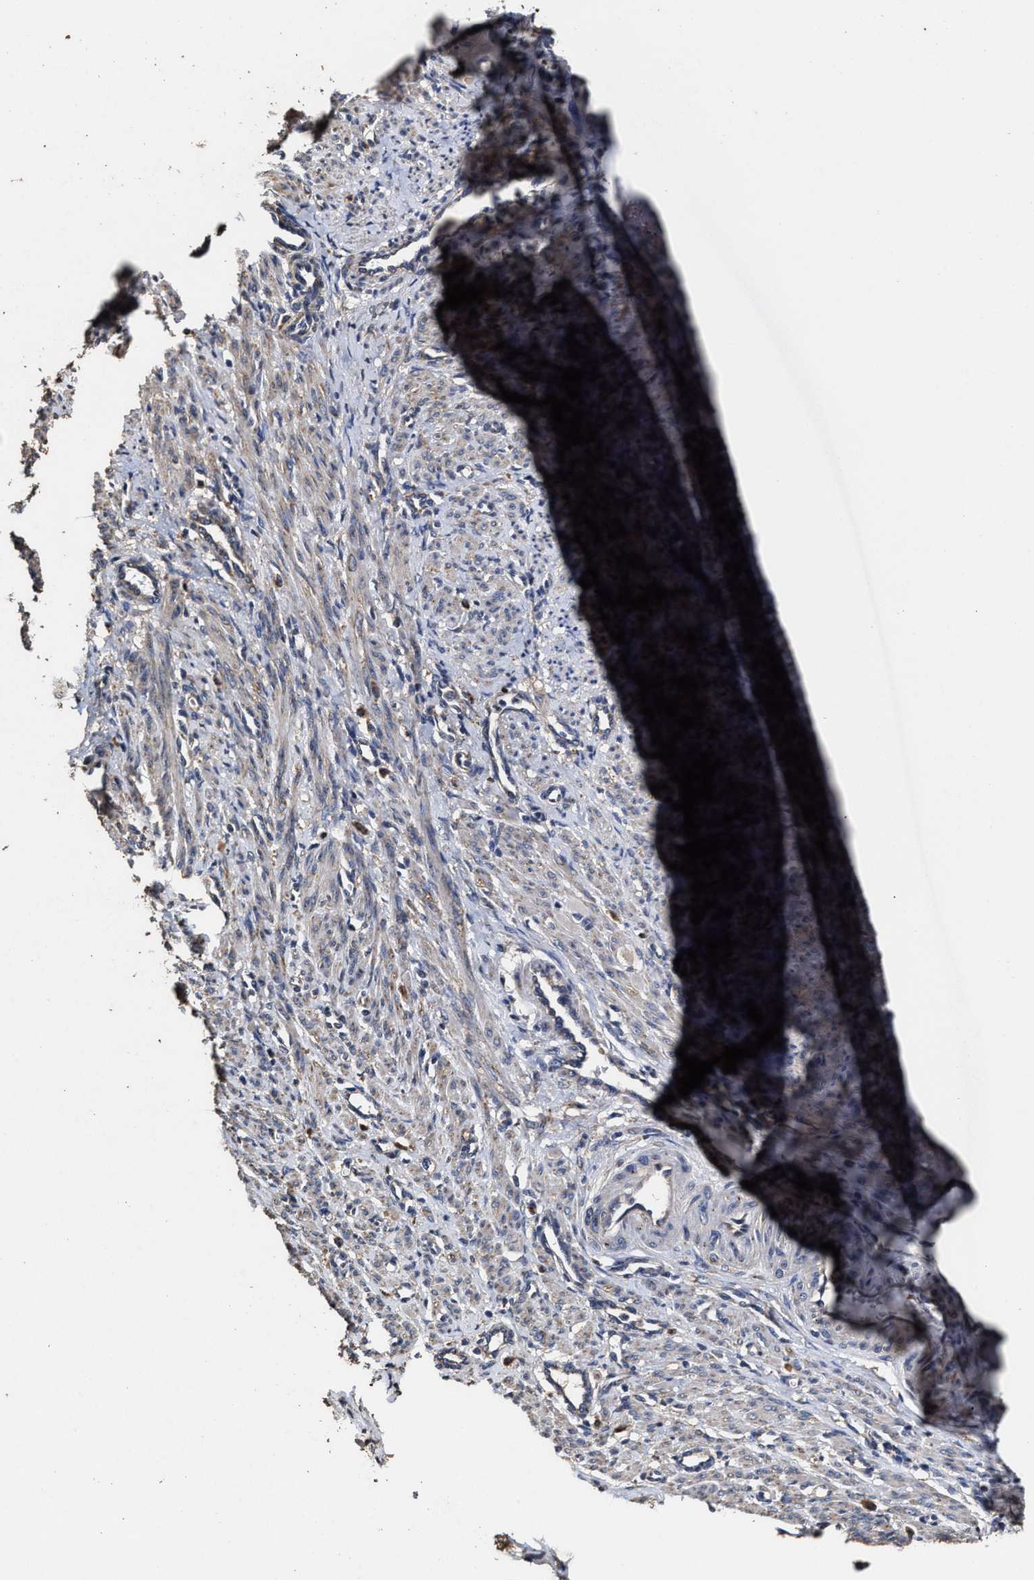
{"staining": {"intensity": "weak", "quantity": "<25%", "location": "cytoplasmic/membranous"}, "tissue": "smooth muscle", "cell_type": "Smooth muscle cells", "image_type": "normal", "snomed": [{"axis": "morphology", "description": "Normal tissue, NOS"}, {"axis": "topography", "description": "Endometrium"}], "caption": "Smooth muscle stained for a protein using IHC exhibits no staining smooth muscle cells.", "gene": "PPM1K", "patient": {"sex": "female", "age": 33}}